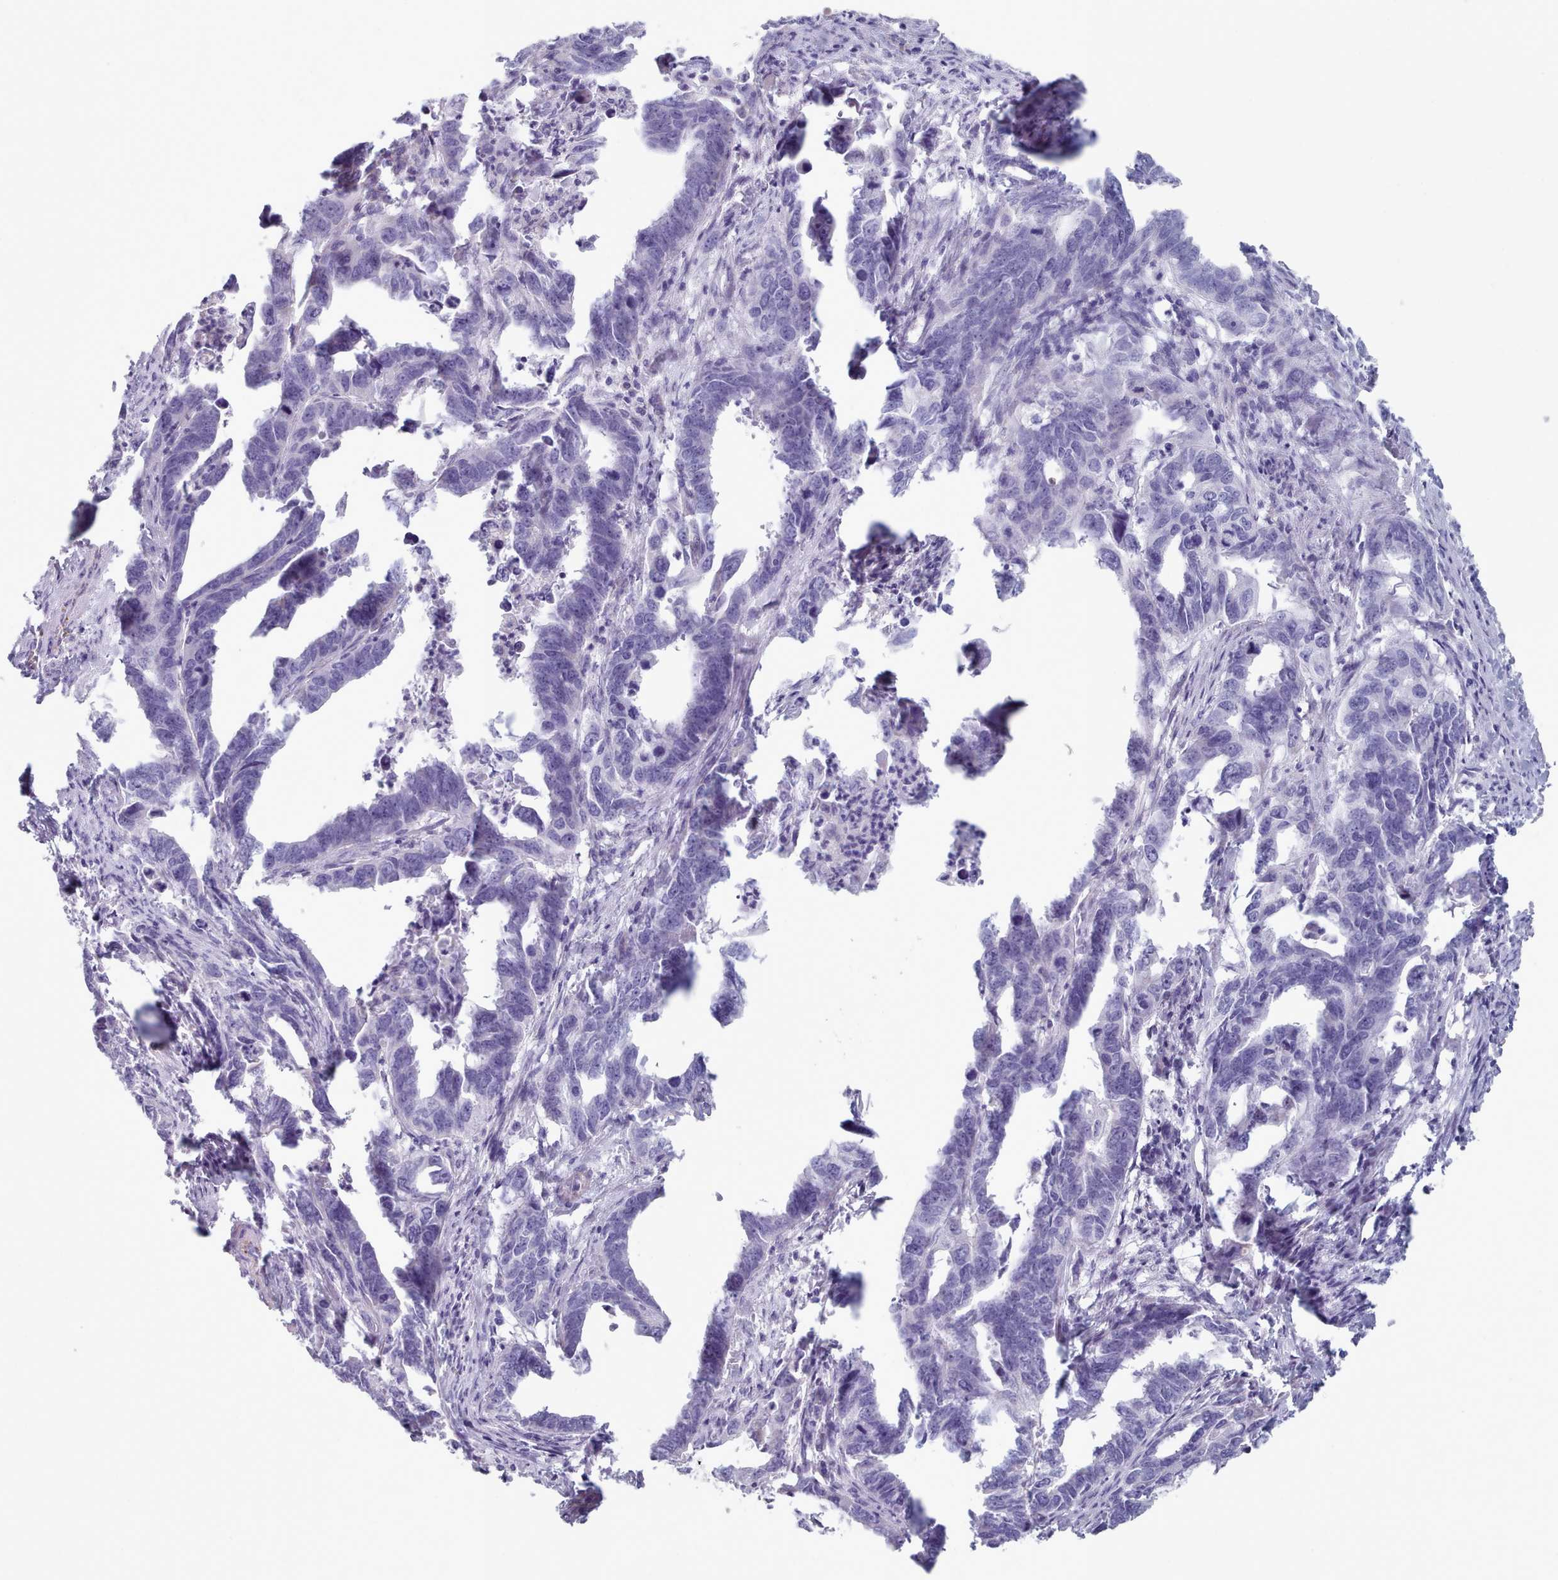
{"staining": {"intensity": "negative", "quantity": "none", "location": "none"}, "tissue": "endometrial cancer", "cell_type": "Tumor cells", "image_type": "cancer", "snomed": [{"axis": "morphology", "description": "Adenocarcinoma, NOS"}, {"axis": "topography", "description": "Endometrium"}], "caption": "This is an IHC image of human endometrial cancer (adenocarcinoma). There is no expression in tumor cells.", "gene": "HAO1", "patient": {"sex": "female", "age": 65}}